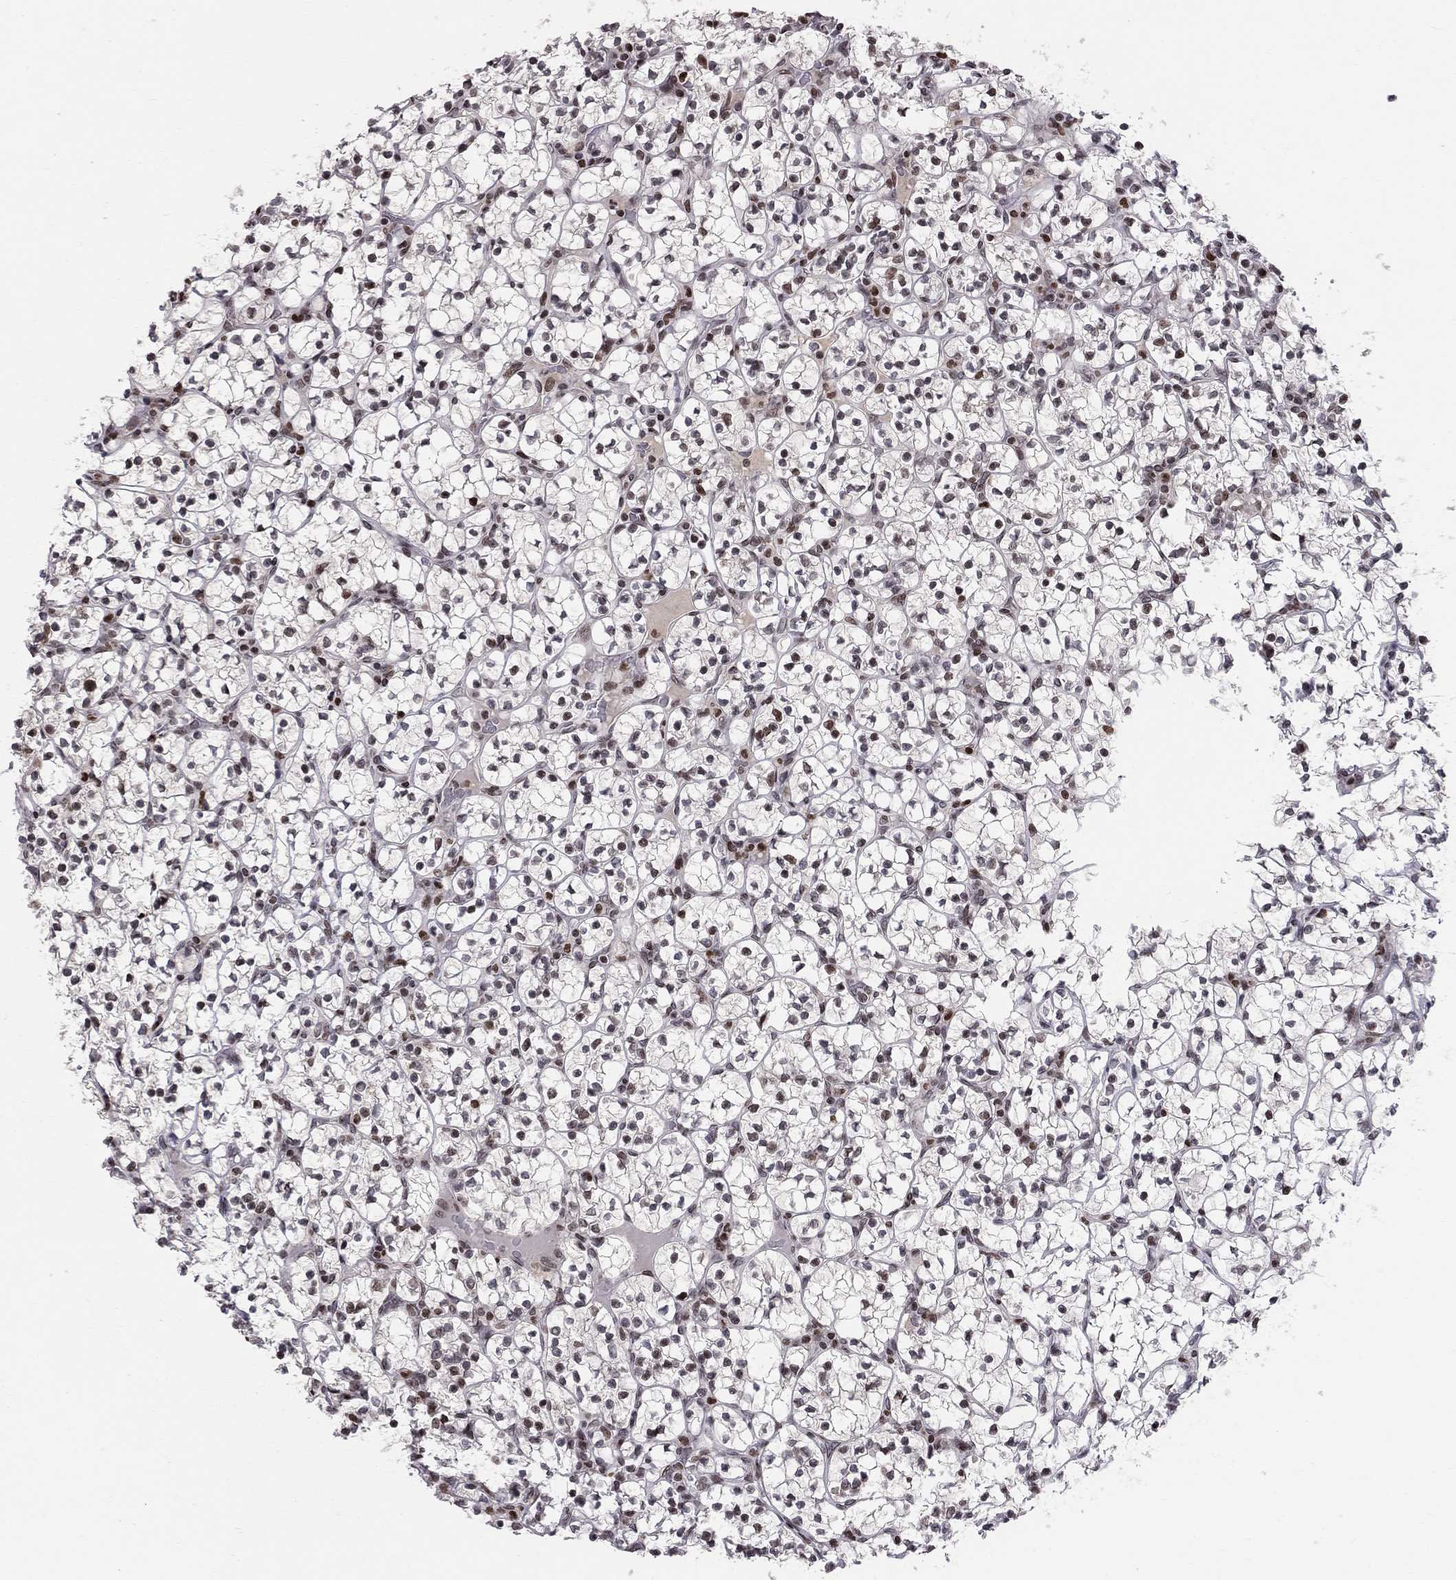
{"staining": {"intensity": "moderate", "quantity": "25%-75%", "location": "nuclear"}, "tissue": "renal cancer", "cell_type": "Tumor cells", "image_type": "cancer", "snomed": [{"axis": "morphology", "description": "Adenocarcinoma, NOS"}, {"axis": "topography", "description": "Kidney"}], "caption": "Immunohistochemical staining of human adenocarcinoma (renal) demonstrates medium levels of moderate nuclear protein positivity in about 25%-75% of tumor cells.", "gene": "RNASEH2C", "patient": {"sex": "female", "age": 89}}